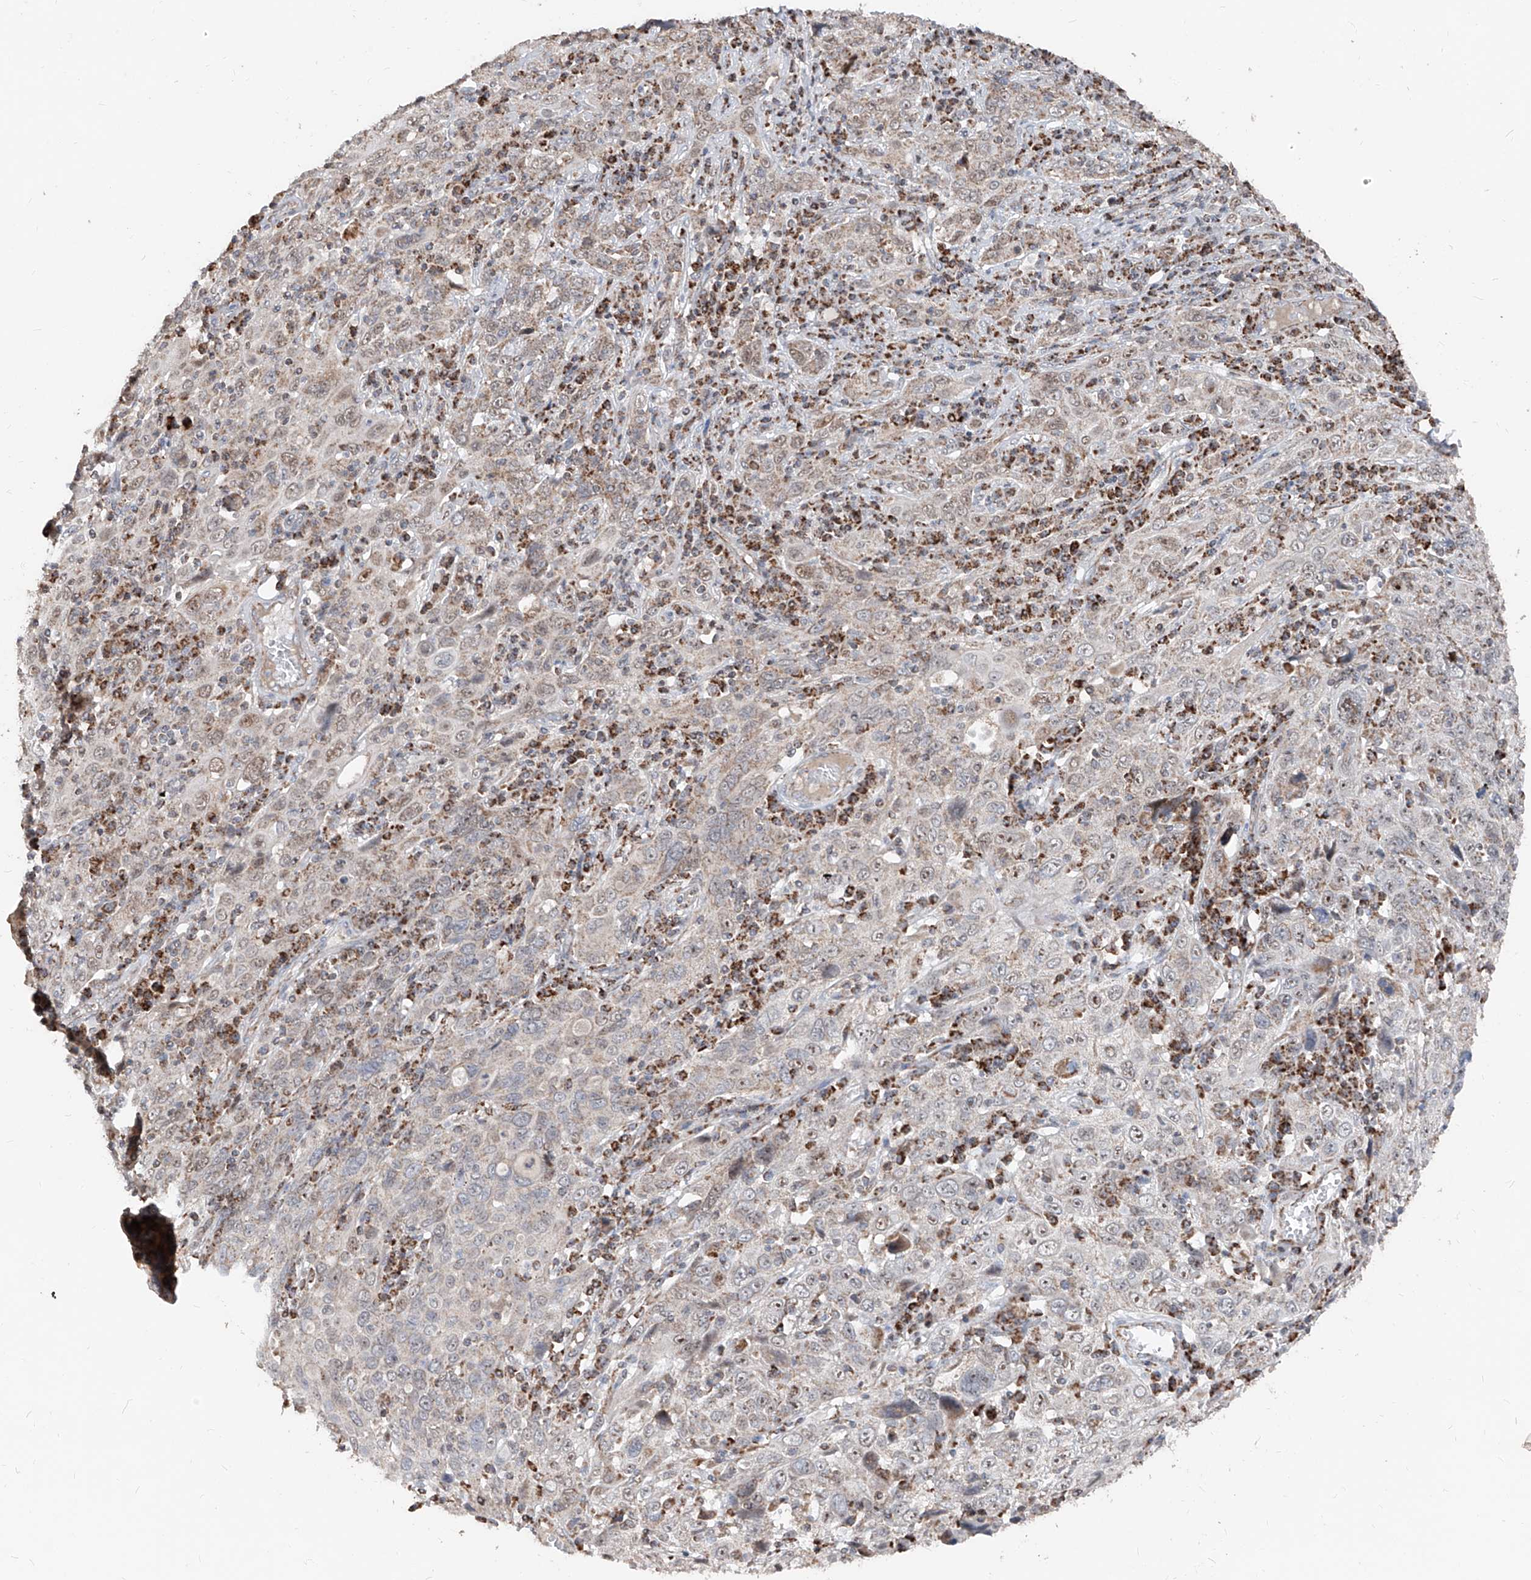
{"staining": {"intensity": "weak", "quantity": "25%-75%", "location": "cytoplasmic/membranous"}, "tissue": "cervical cancer", "cell_type": "Tumor cells", "image_type": "cancer", "snomed": [{"axis": "morphology", "description": "Squamous cell carcinoma, NOS"}, {"axis": "topography", "description": "Cervix"}], "caption": "There is low levels of weak cytoplasmic/membranous expression in tumor cells of cervical squamous cell carcinoma, as demonstrated by immunohistochemical staining (brown color).", "gene": "NDUFB3", "patient": {"sex": "female", "age": 46}}